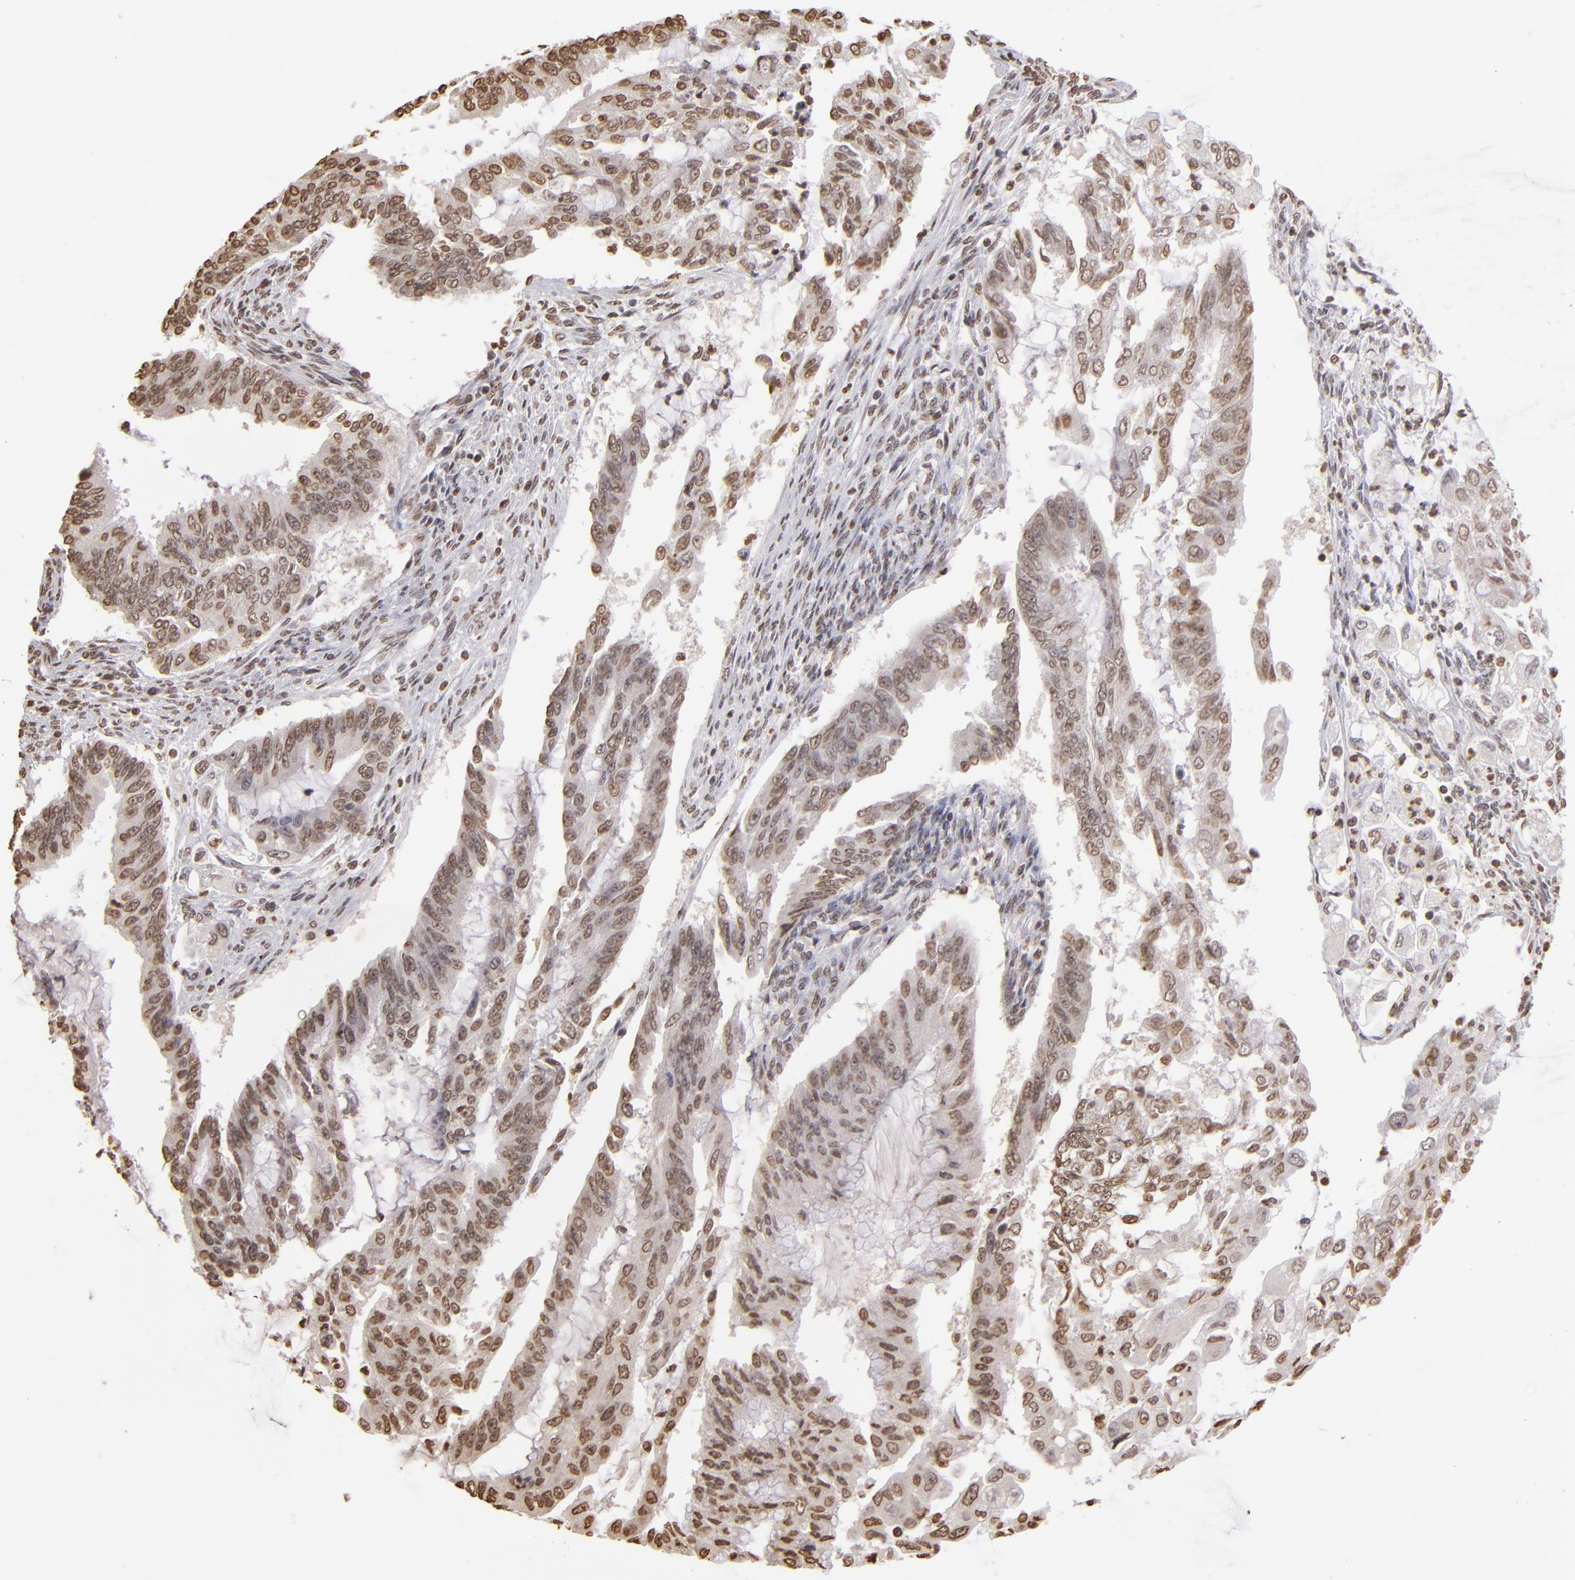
{"staining": {"intensity": "moderate", "quantity": "25%-75%", "location": "nuclear"}, "tissue": "endometrial cancer", "cell_type": "Tumor cells", "image_type": "cancer", "snomed": [{"axis": "morphology", "description": "Adenocarcinoma, NOS"}, {"axis": "topography", "description": "Endometrium"}], "caption": "Immunohistochemistry (IHC) (DAB (3,3'-diaminobenzidine)) staining of human endometrial cancer demonstrates moderate nuclear protein expression in about 25%-75% of tumor cells.", "gene": "LBX1", "patient": {"sex": "female", "age": 75}}